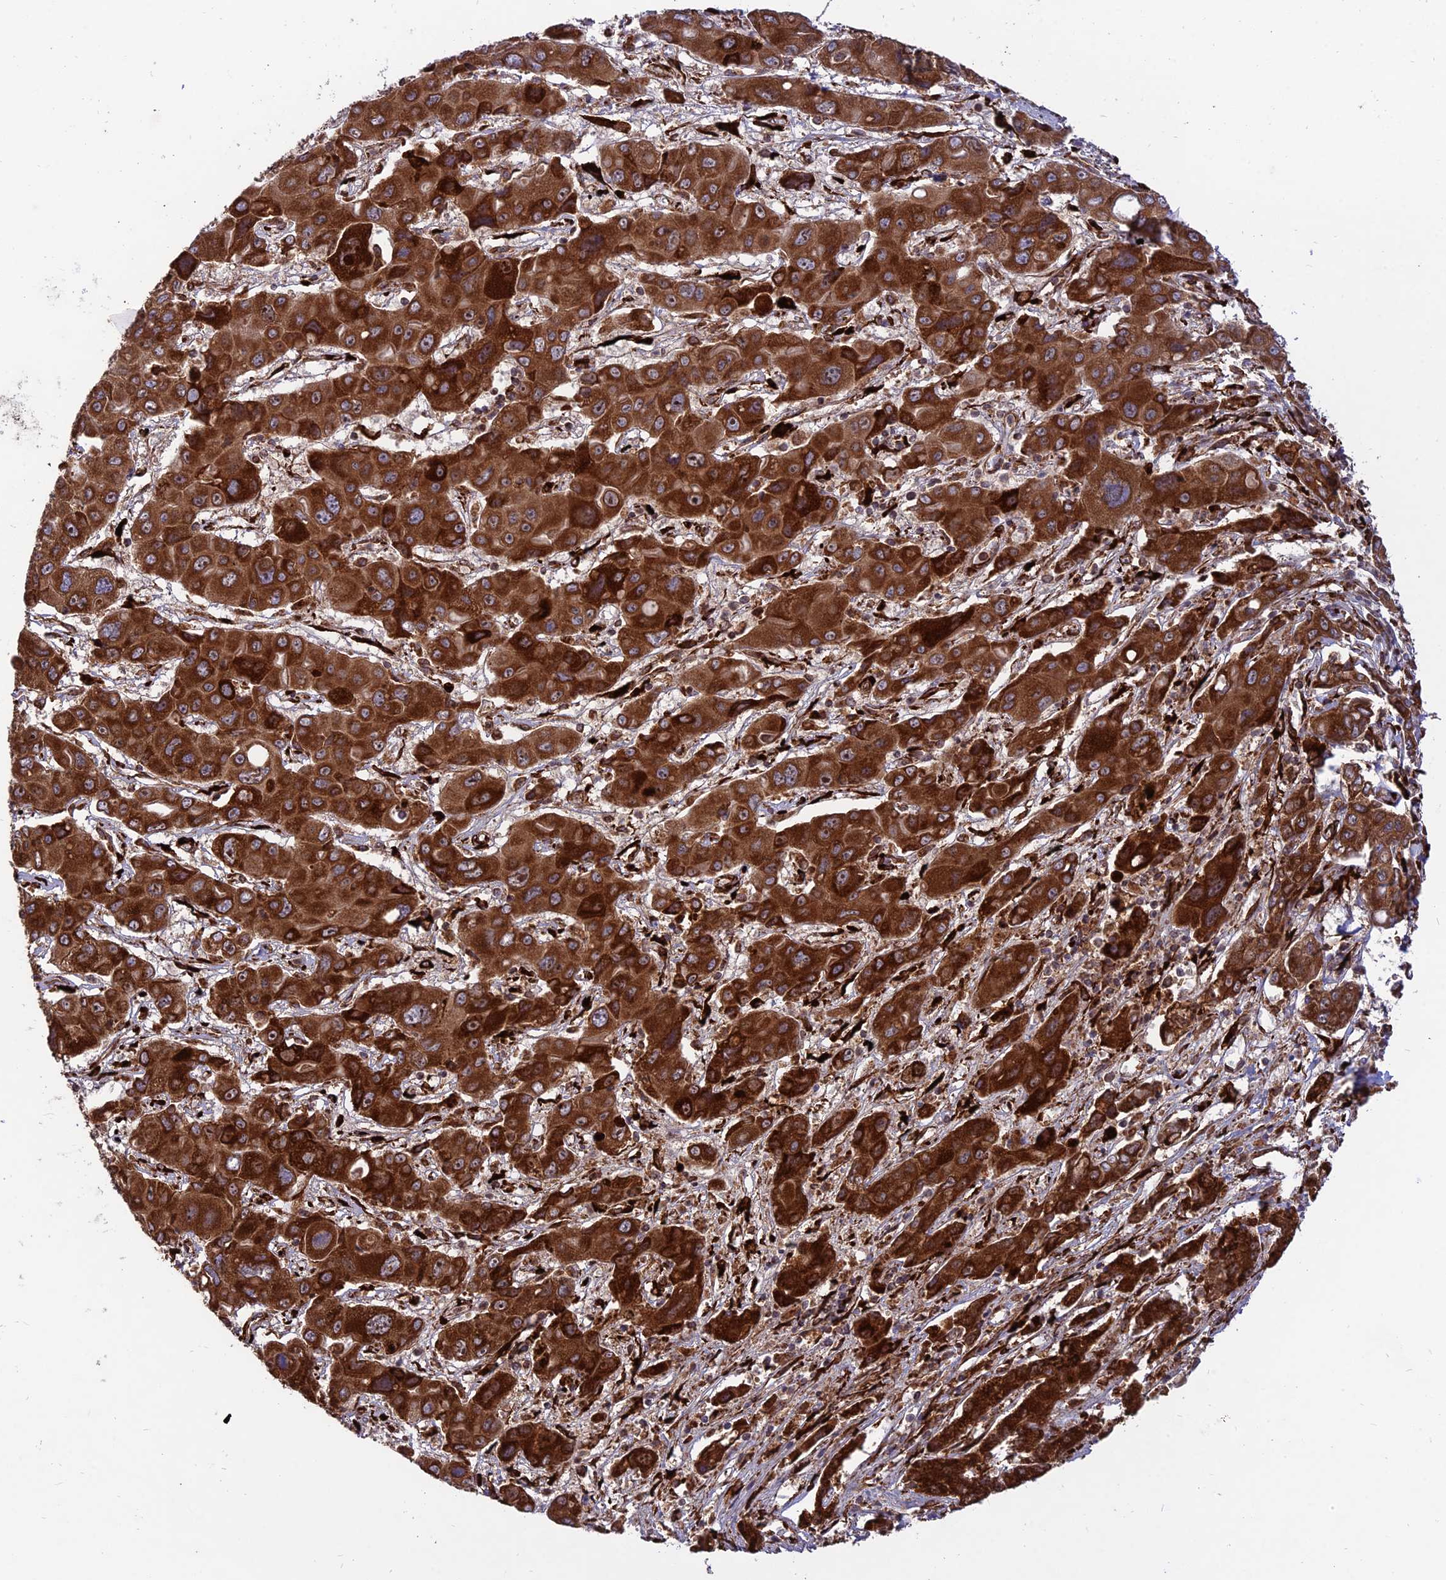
{"staining": {"intensity": "strong", "quantity": ">75%", "location": "cytoplasmic/membranous,nuclear"}, "tissue": "liver cancer", "cell_type": "Tumor cells", "image_type": "cancer", "snomed": [{"axis": "morphology", "description": "Cholangiocarcinoma"}, {"axis": "topography", "description": "Liver"}], "caption": "Liver cancer tissue exhibits strong cytoplasmic/membranous and nuclear expression in about >75% of tumor cells, visualized by immunohistochemistry.", "gene": "CRTAP", "patient": {"sex": "male", "age": 67}}